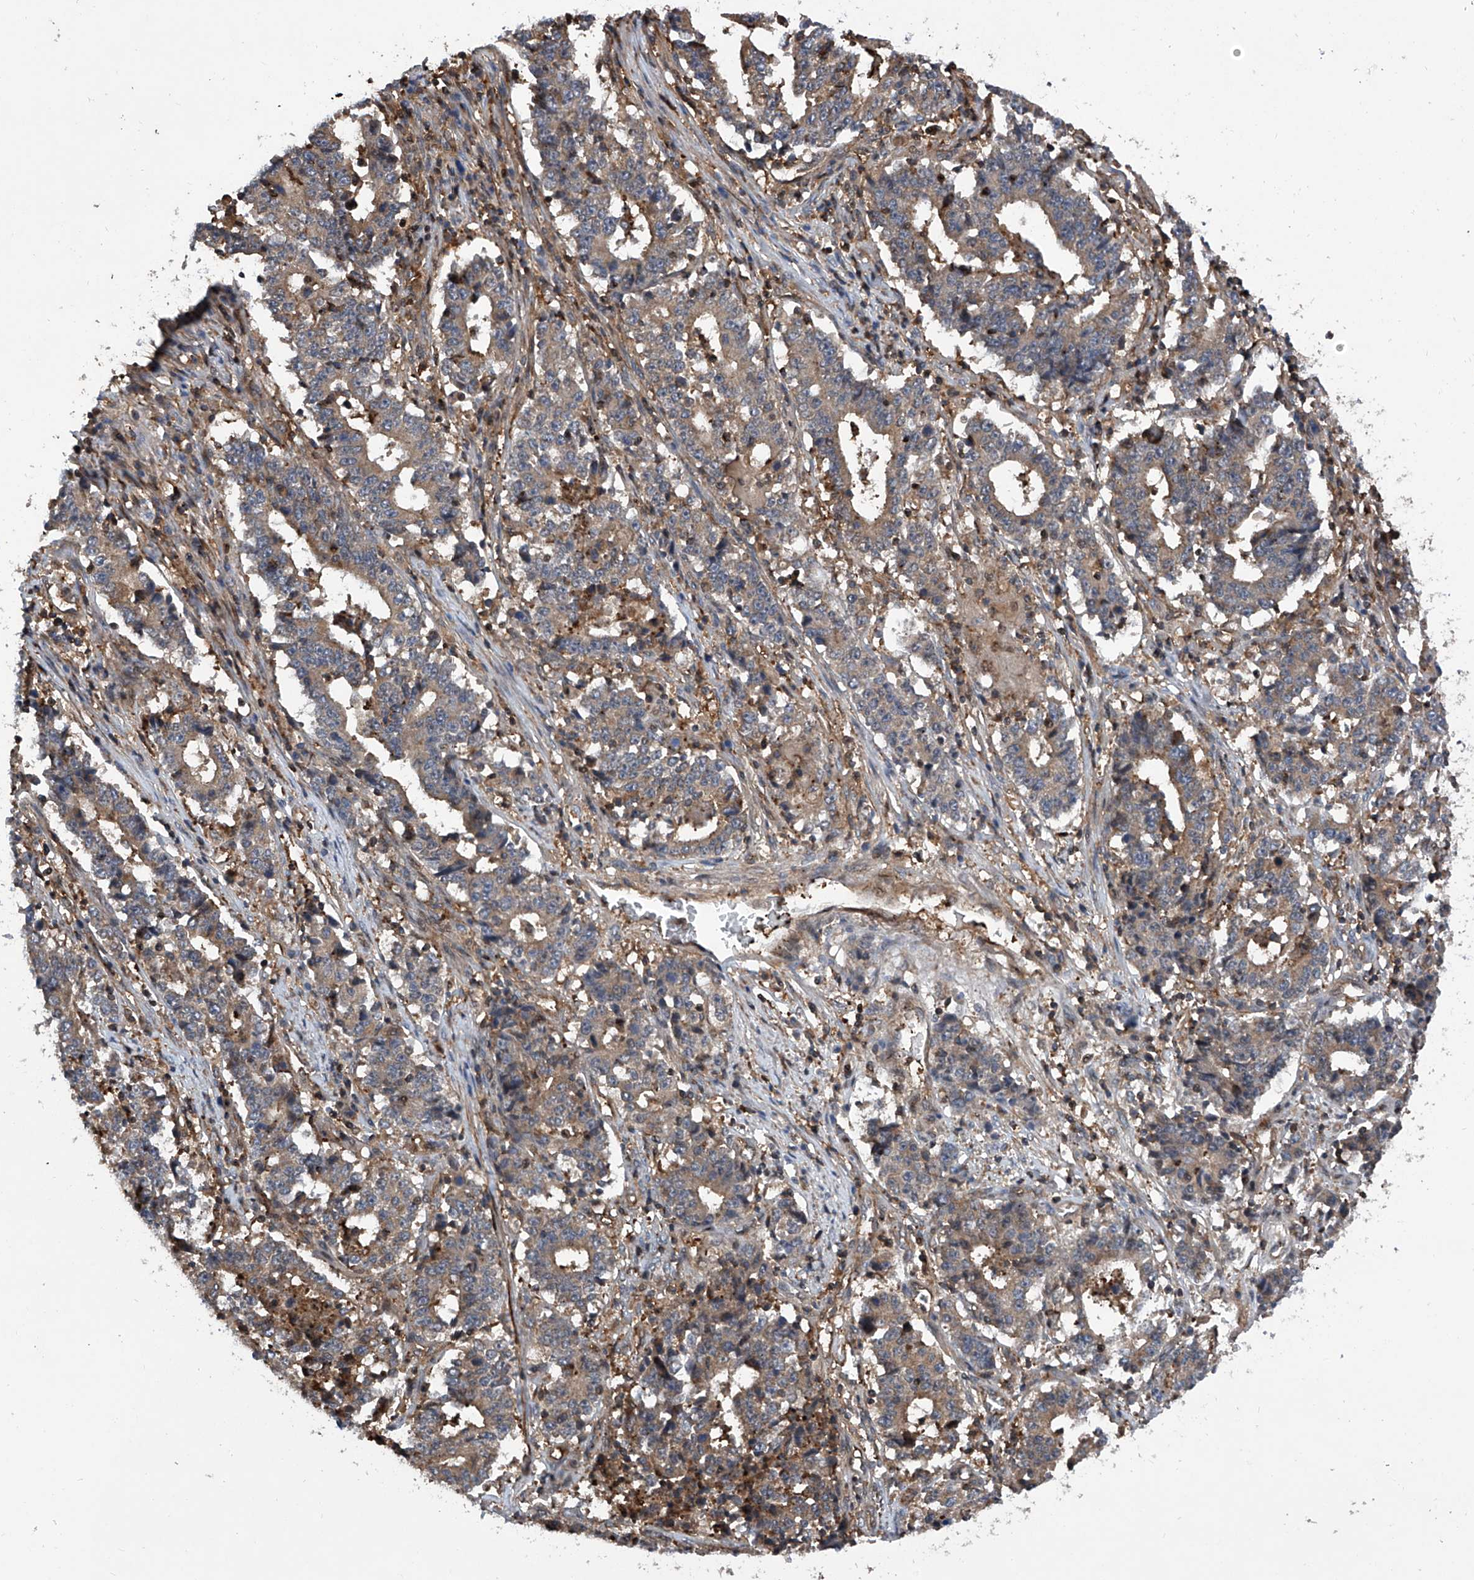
{"staining": {"intensity": "weak", "quantity": "25%-75%", "location": "cytoplasmic/membranous"}, "tissue": "stomach cancer", "cell_type": "Tumor cells", "image_type": "cancer", "snomed": [{"axis": "morphology", "description": "Adenocarcinoma, NOS"}, {"axis": "topography", "description": "Stomach"}], "caption": "Immunohistochemical staining of stomach cancer demonstrates weak cytoplasmic/membranous protein positivity in approximately 25%-75% of tumor cells. (IHC, brightfield microscopy, high magnification).", "gene": "NT5C3A", "patient": {"sex": "male", "age": 59}}